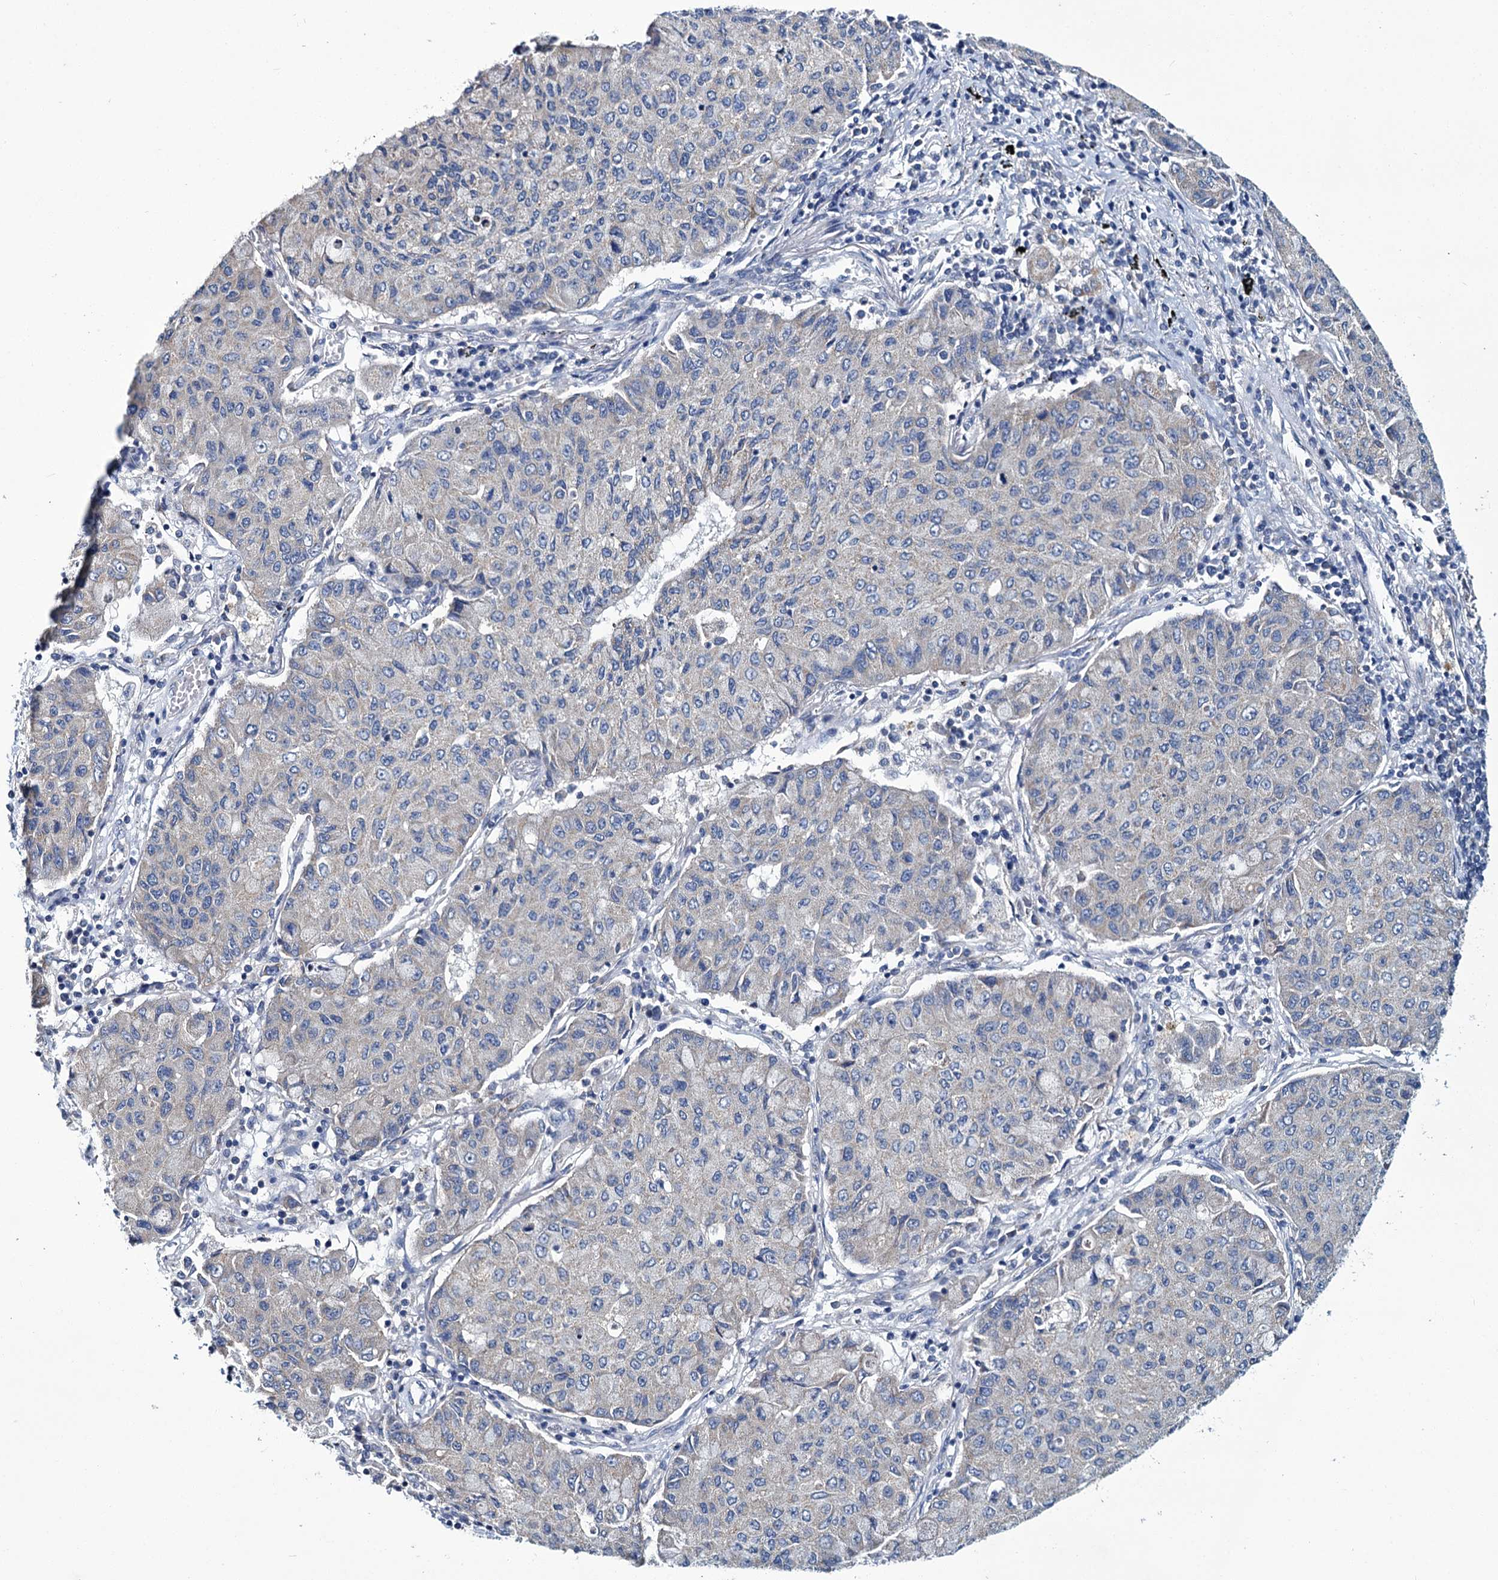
{"staining": {"intensity": "negative", "quantity": "none", "location": "none"}, "tissue": "lung cancer", "cell_type": "Tumor cells", "image_type": "cancer", "snomed": [{"axis": "morphology", "description": "Squamous cell carcinoma, NOS"}, {"axis": "topography", "description": "Lung"}], "caption": "A high-resolution image shows immunohistochemistry staining of lung cancer, which shows no significant positivity in tumor cells.", "gene": "CEP295", "patient": {"sex": "male", "age": 74}}